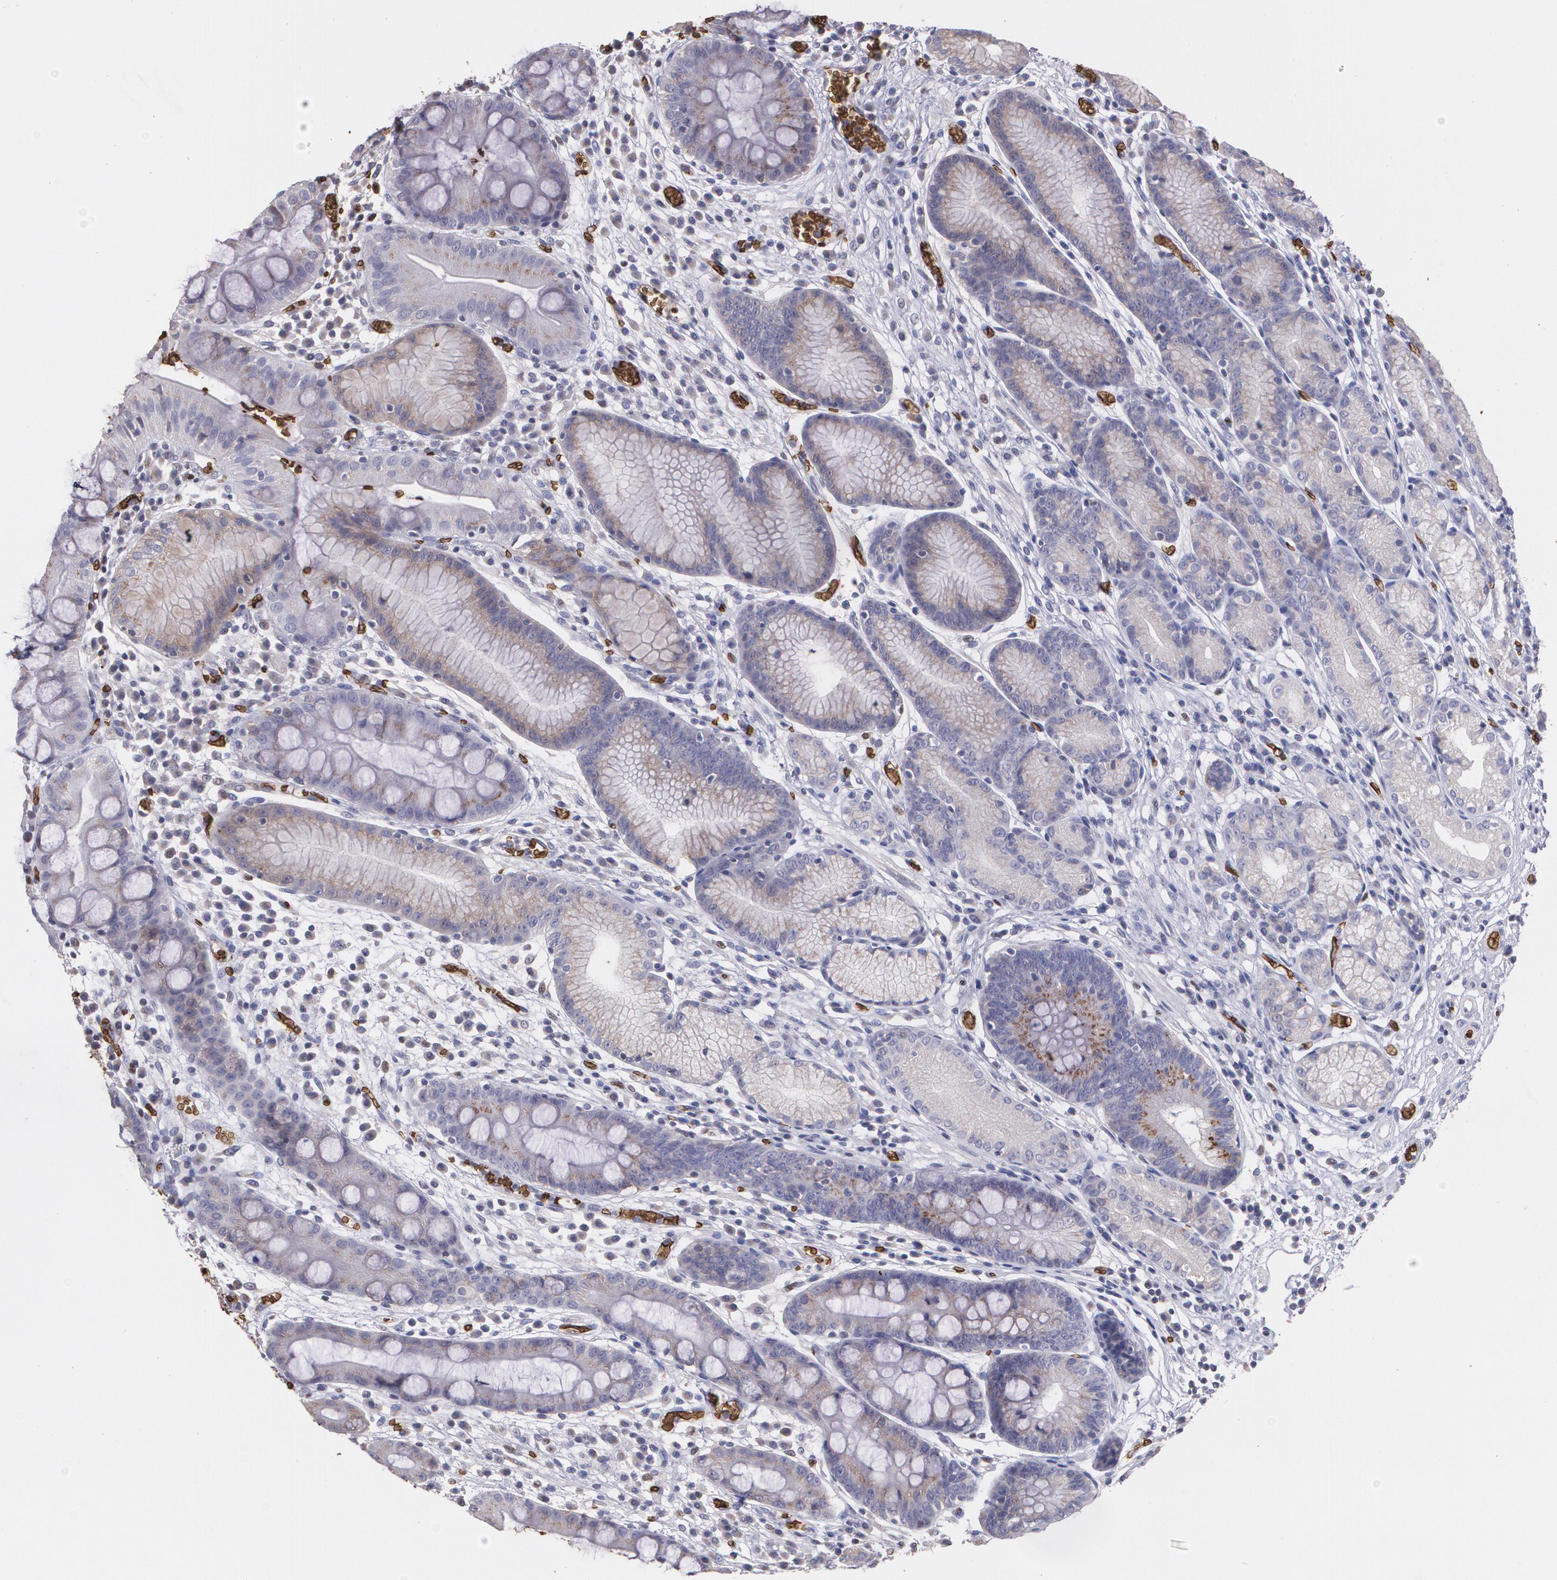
{"staining": {"intensity": "moderate", "quantity": ">75%", "location": "cytoplasmic/membranous"}, "tissue": "stomach", "cell_type": "Glandular cells", "image_type": "normal", "snomed": [{"axis": "morphology", "description": "Normal tissue, NOS"}, {"axis": "morphology", "description": "Inflammation, NOS"}, {"axis": "topography", "description": "Stomach, lower"}], "caption": "Human stomach stained with a brown dye displays moderate cytoplasmic/membranous positive expression in approximately >75% of glandular cells.", "gene": "SLC2A1", "patient": {"sex": "male", "age": 59}}